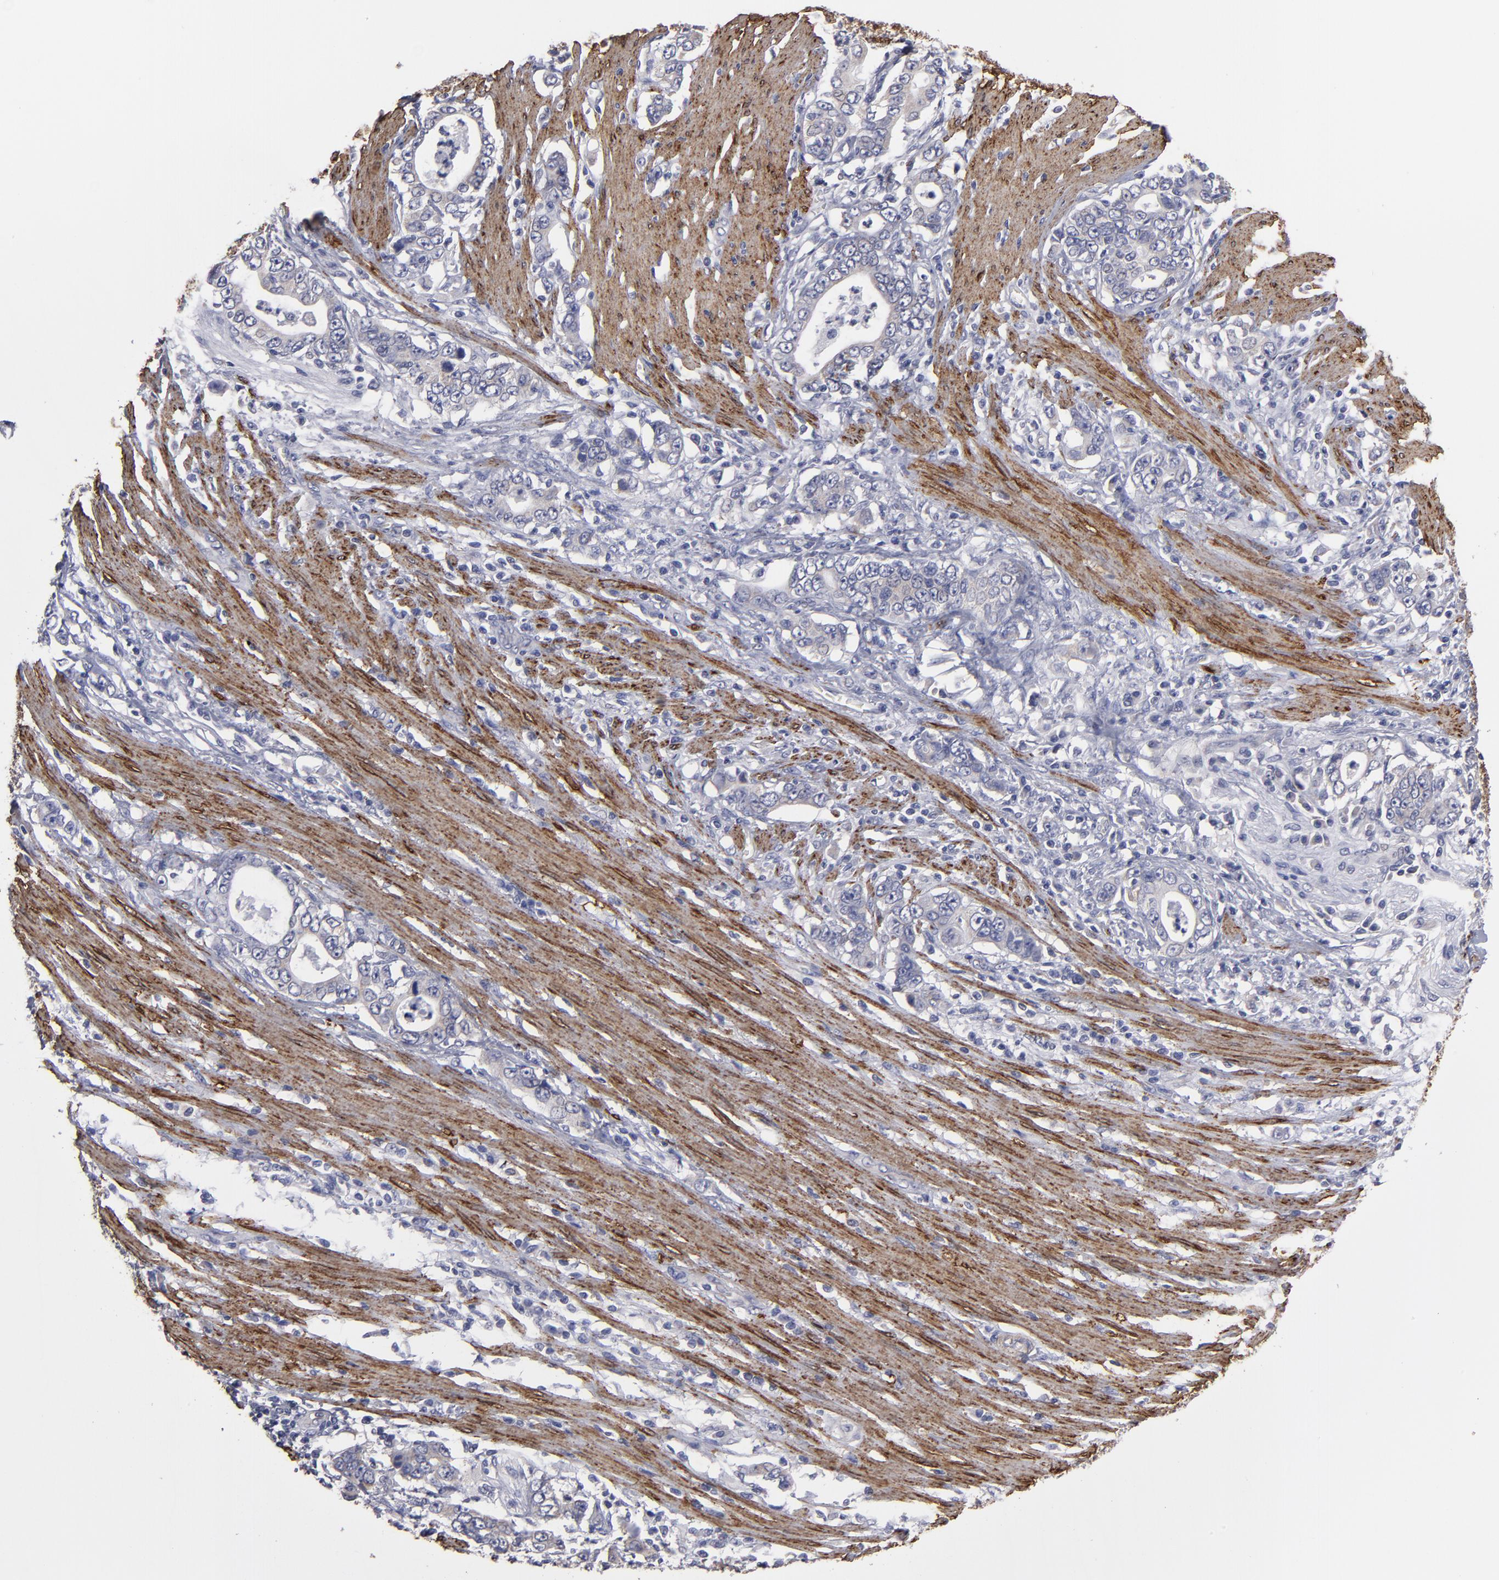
{"staining": {"intensity": "negative", "quantity": "none", "location": "none"}, "tissue": "stomach cancer", "cell_type": "Tumor cells", "image_type": "cancer", "snomed": [{"axis": "morphology", "description": "Adenocarcinoma, NOS"}, {"axis": "topography", "description": "Stomach, lower"}], "caption": "IHC histopathology image of neoplastic tissue: human stomach adenocarcinoma stained with DAB demonstrates no significant protein positivity in tumor cells. (DAB immunohistochemistry, high magnification).", "gene": "SLMAP", "patient": {"sex": "female", "age": 72}}